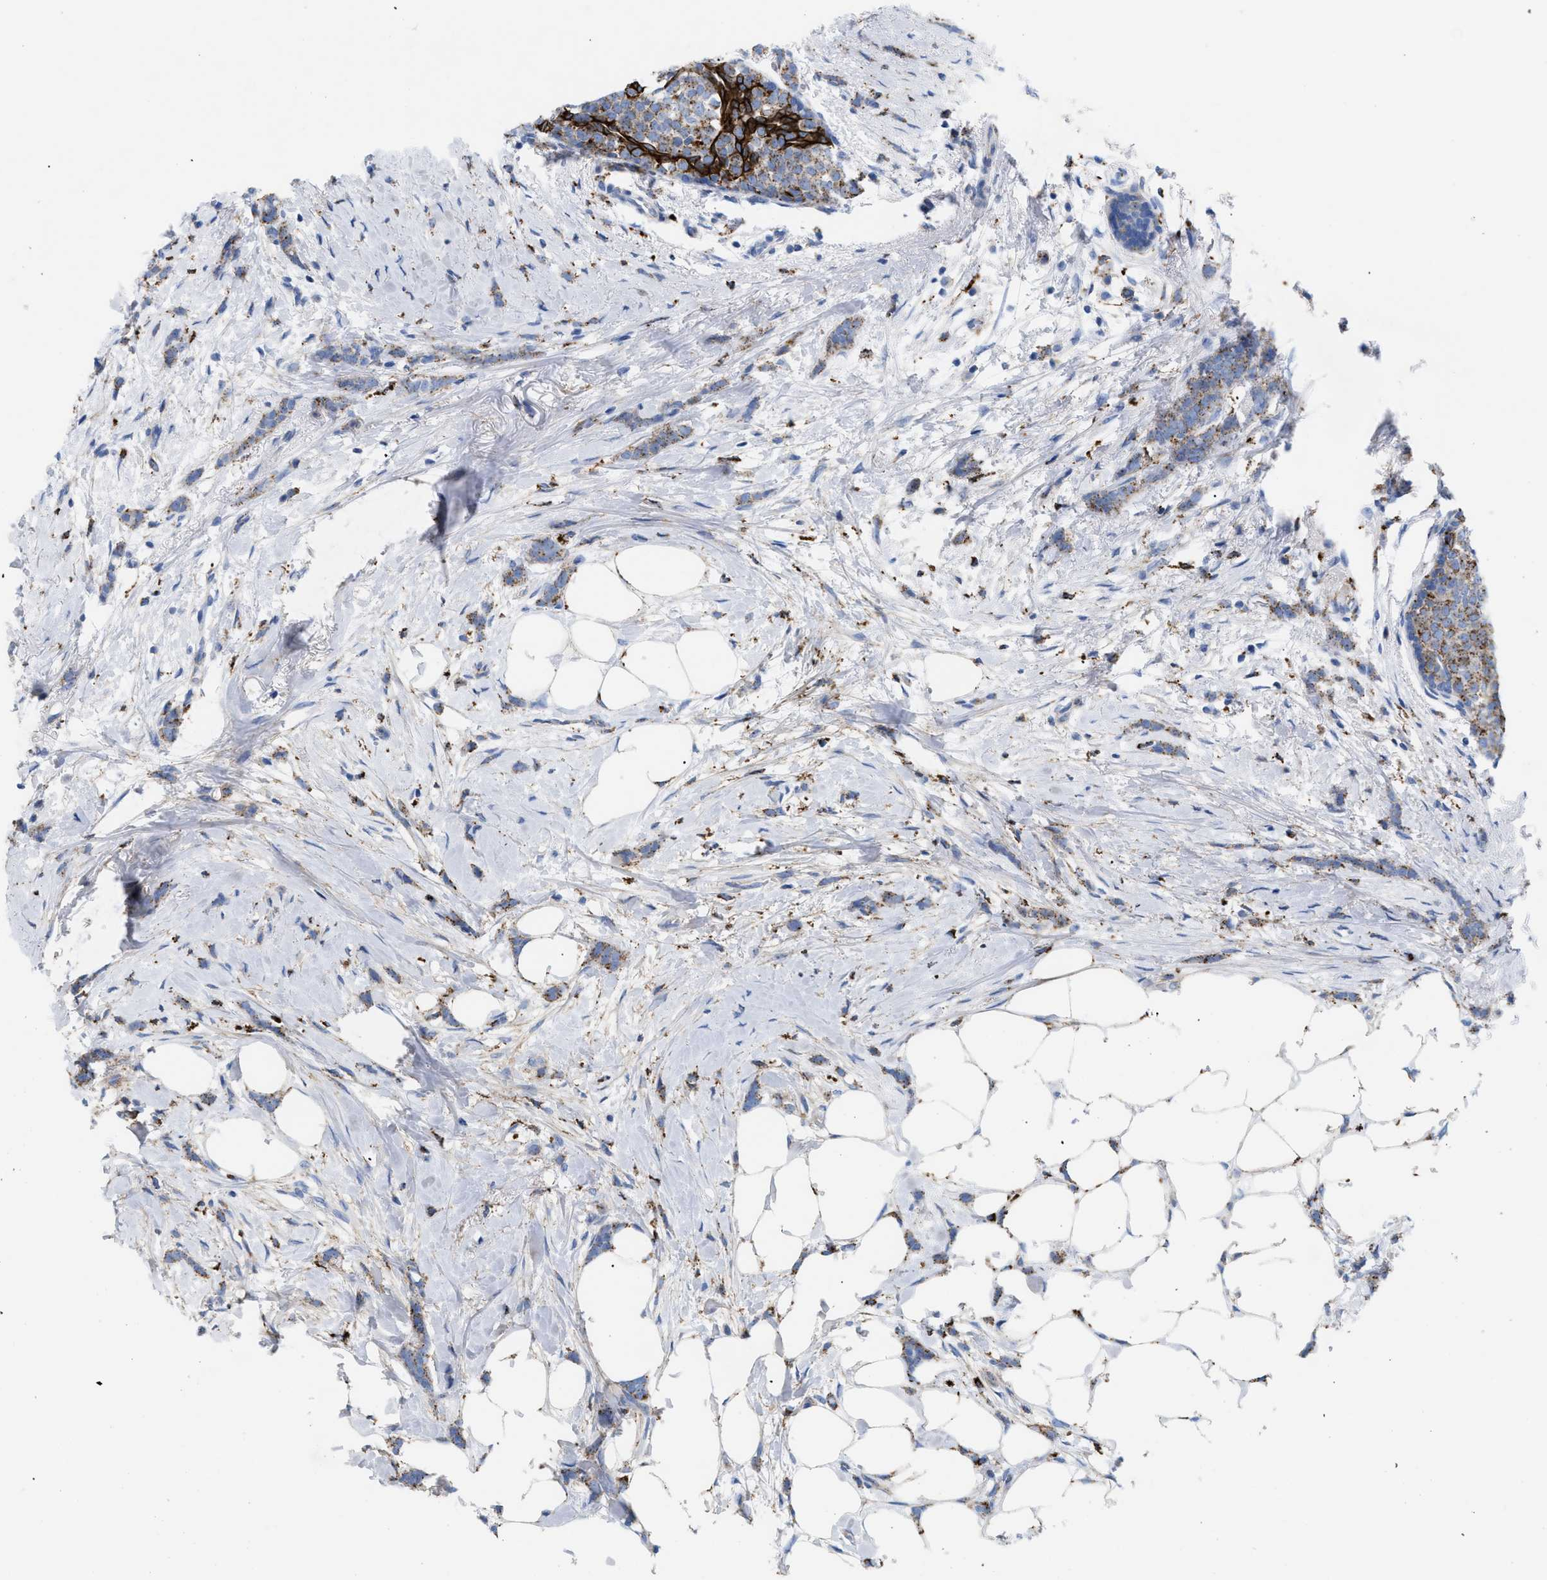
{"staining": {"intensity": "moderate", "quantity": ">75%", "location": "cytoplasmic/membranous"}, "tissue": "breast cancer", "cell_type": "Tumor cells", "image_type": "cancer", "snomed": [{"axis": "morphology", "description": "Lobular carcinoma, in situ"}, {"axis": "morphology", "description": "Lobular carcinoma"}, {"axis": "topography", "description": "Breast"}], "caption": "Immunohistochemical staining of breast cancer (lobular carcinoma) demonstrates medium levels of moderate cytoplasmic/membranous positivity in approximately >75% of tumor cells.", "gene": "DRAM2", "patient": {"sex": "female", "age": 41}}